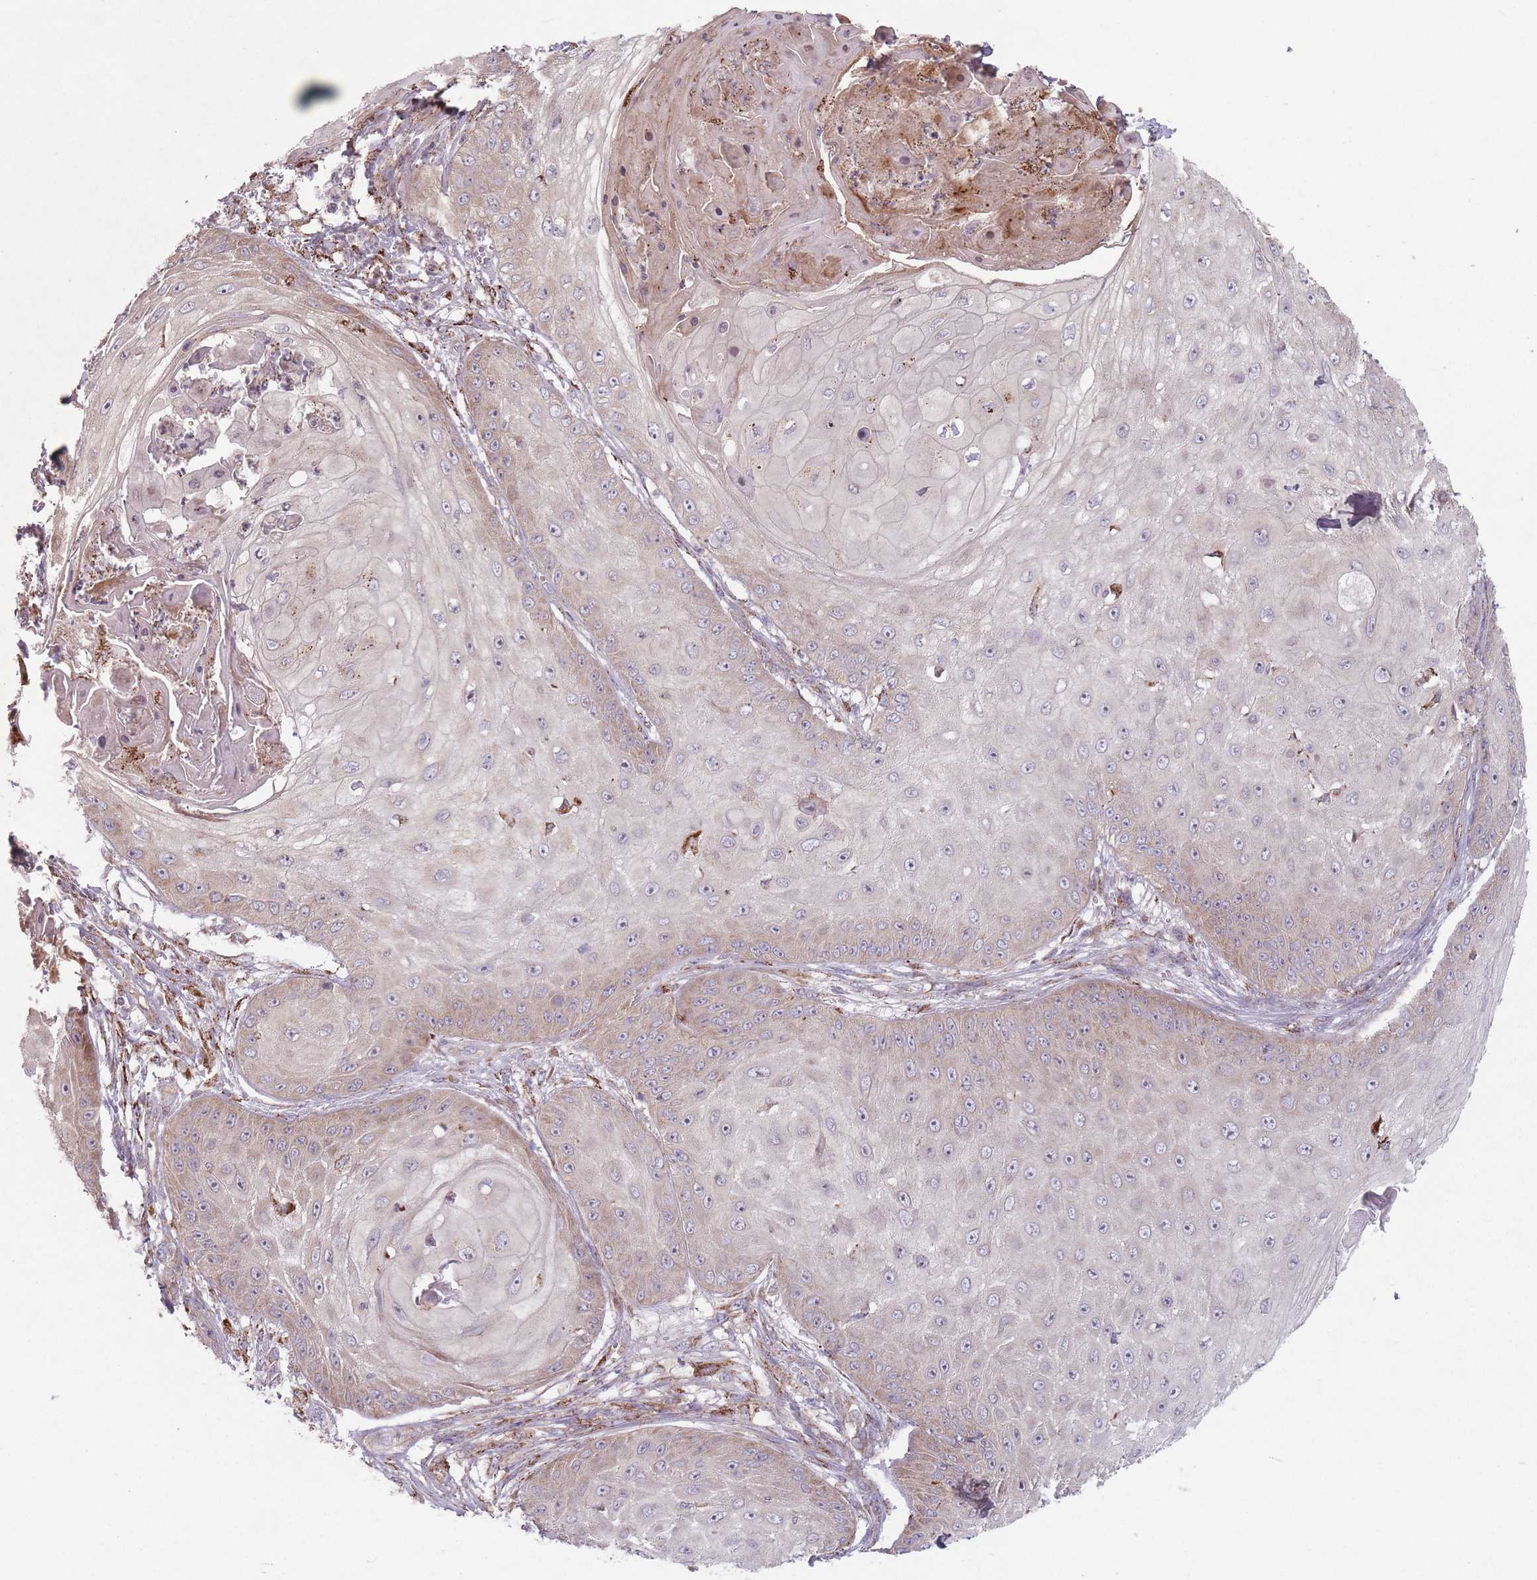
{"staining": {"intensity": "moderate", "quantity": "25%-75%", "location": "cytoplasmic/membranous"}, "tissue": "skin cancer", "cell_type": "Tumor cells", "image_type": "cancer", "snomed": [{"axis": "morphology", "description": "Squamous cell carcinoma, NOS"}, {"axis": "topography", "description": "Skin"}], "caption": "About 25%-75% of tumor cells in skin cancer display moderate cytoplasmic/membranous protein positivity as visualized by brown immunohistochemical staining.", "gene": "OR10Q1", "patient": {"sex": "male", "age": 70}}